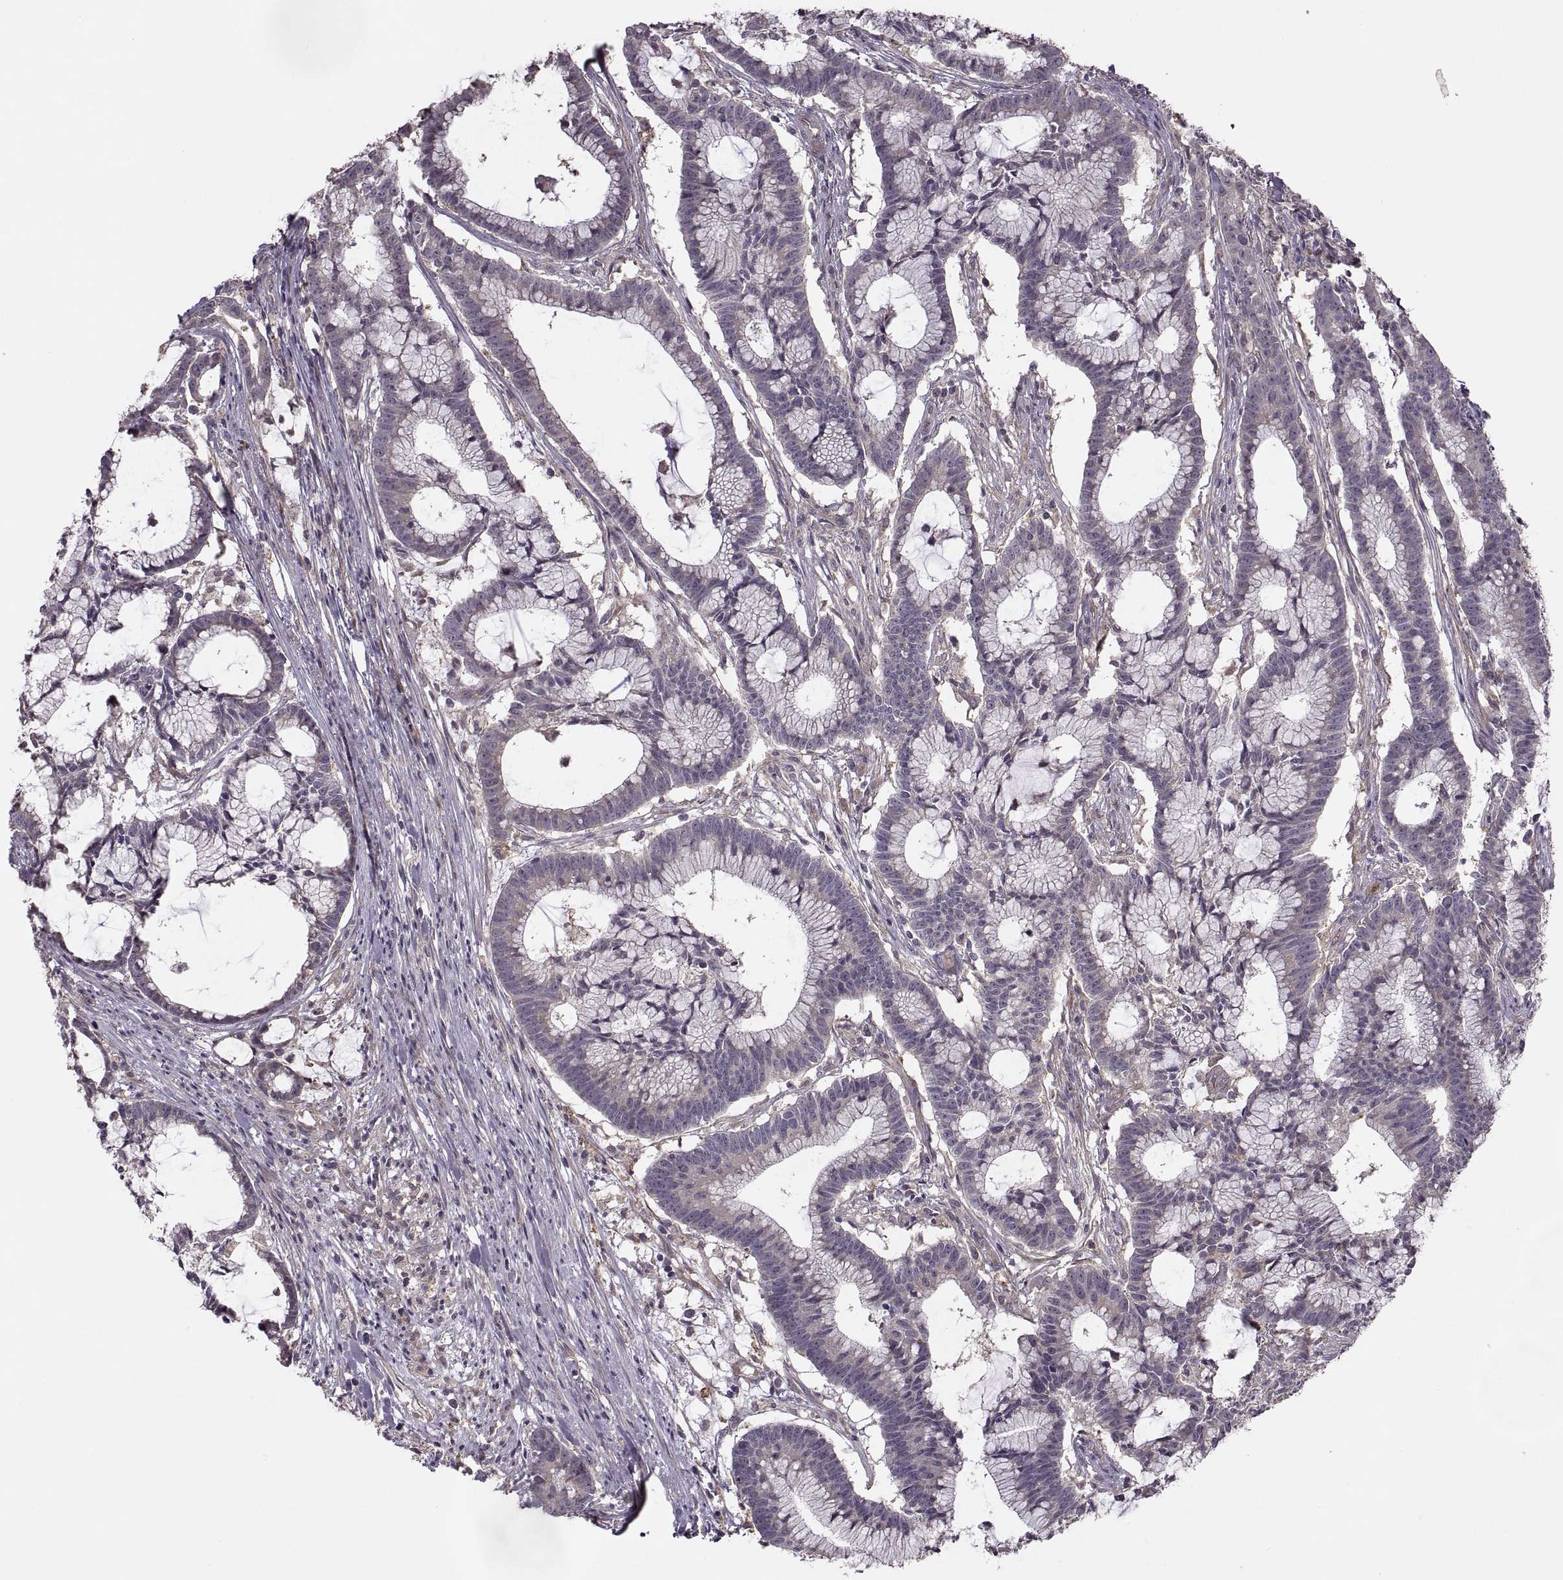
{"staining": {"intensity": "negative", "quantity": "none", "location": "none"}, "tissue": "colorectal cancer", "cell_type": "Tumor cells", "image_type": "cancer", "snomed": [{"axis": "morphology", "description": "Adenocarcinoma, NOS"}, {"axis": "topography", "description": "Colon"}], "caption": "Immunohistochemistry (IHC) of human colorectal adenocarcinoma reveals no expression in tumor cells.", "gene": "PIERCE1", "patient": {"sex": "female", "age": 78}}